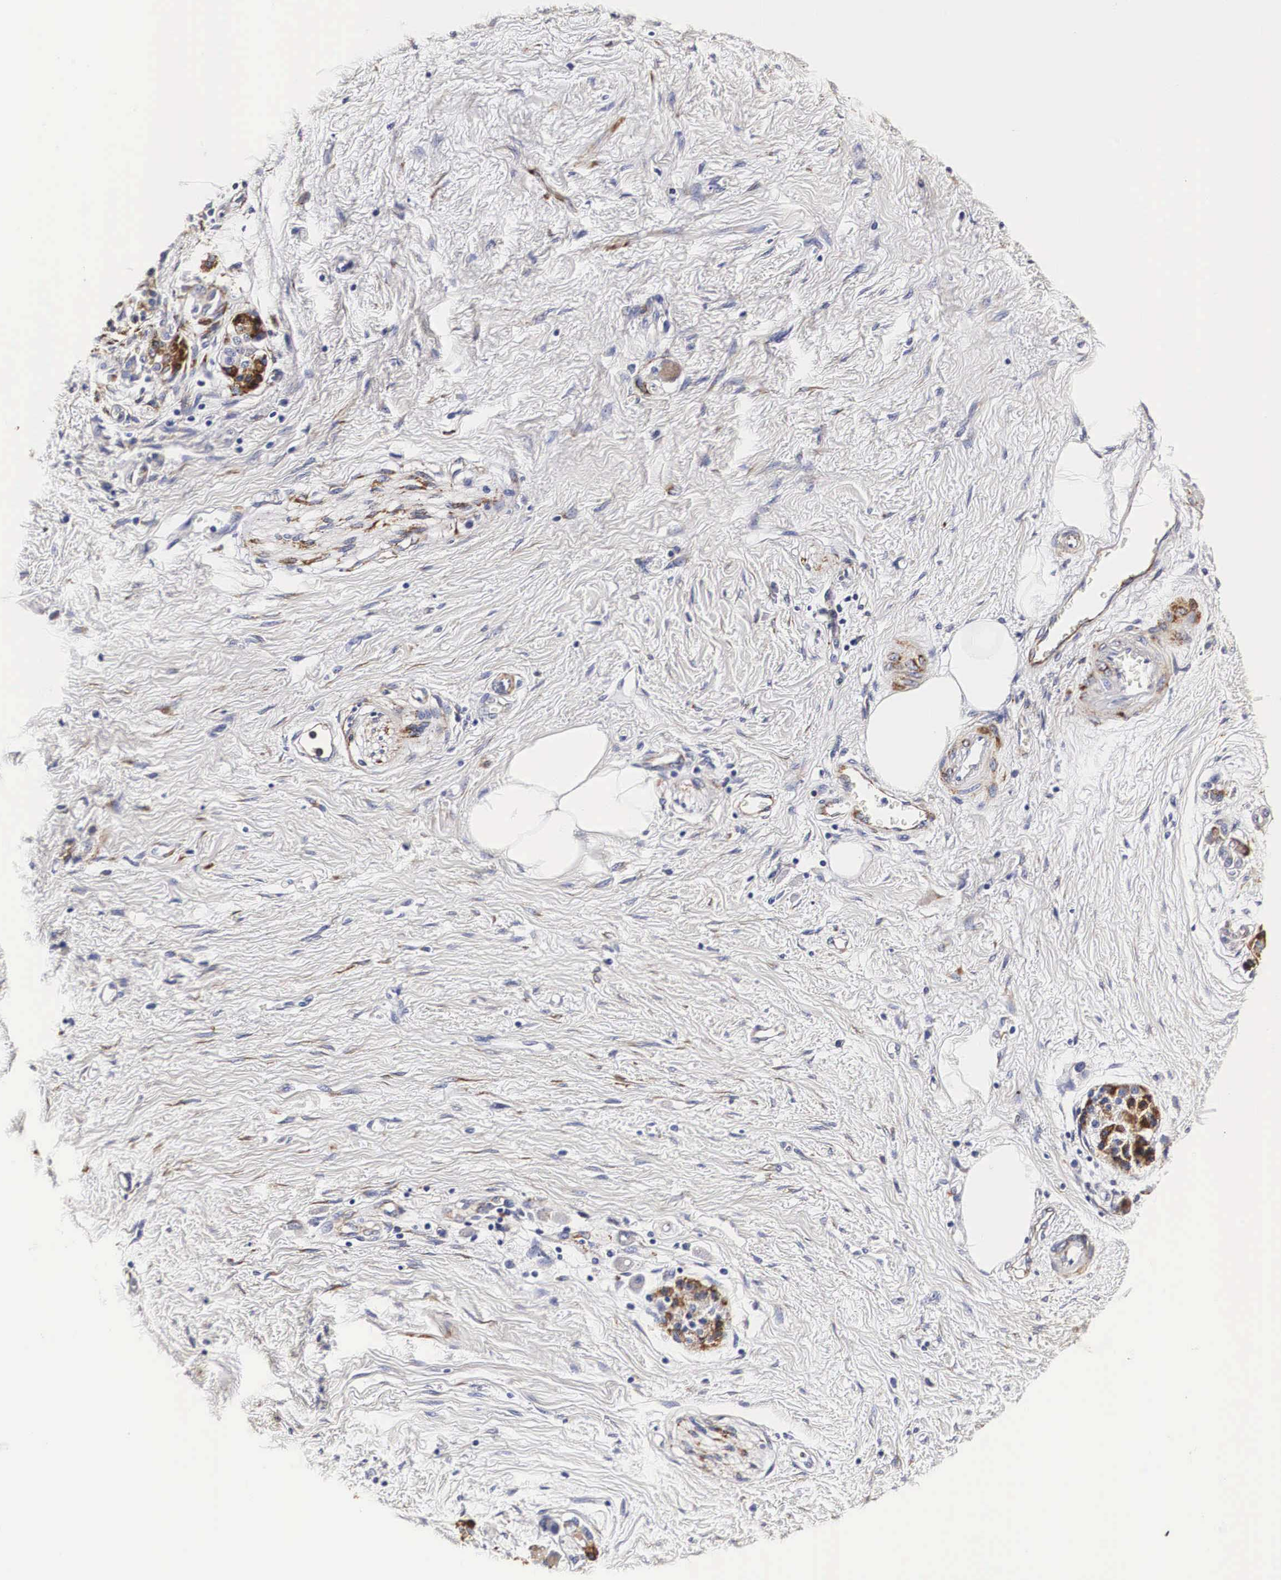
{"staining": {"intensity": "moderate", "quantity": ">75%", "location": "cytoplasmic/membranous"}, "tissue": "pancreatic cancer", "cell_type": "Tumor cells", "image_type": "cancer", "snomed": [{"axis": "morphology", "description": "Adenocarcinoma, NOS"}, {"axis": "topography", "description": "Pancreas"}], "caption": "Immunohistochemical staining of adenocarcinoma (pancreatic) demonstrates medium levels of moderate cytoplasmic/membranous staining in approximately >75% of tumor cells.", "gene": "CKAP4", "patient": {"sex": "female", "age": 66}}